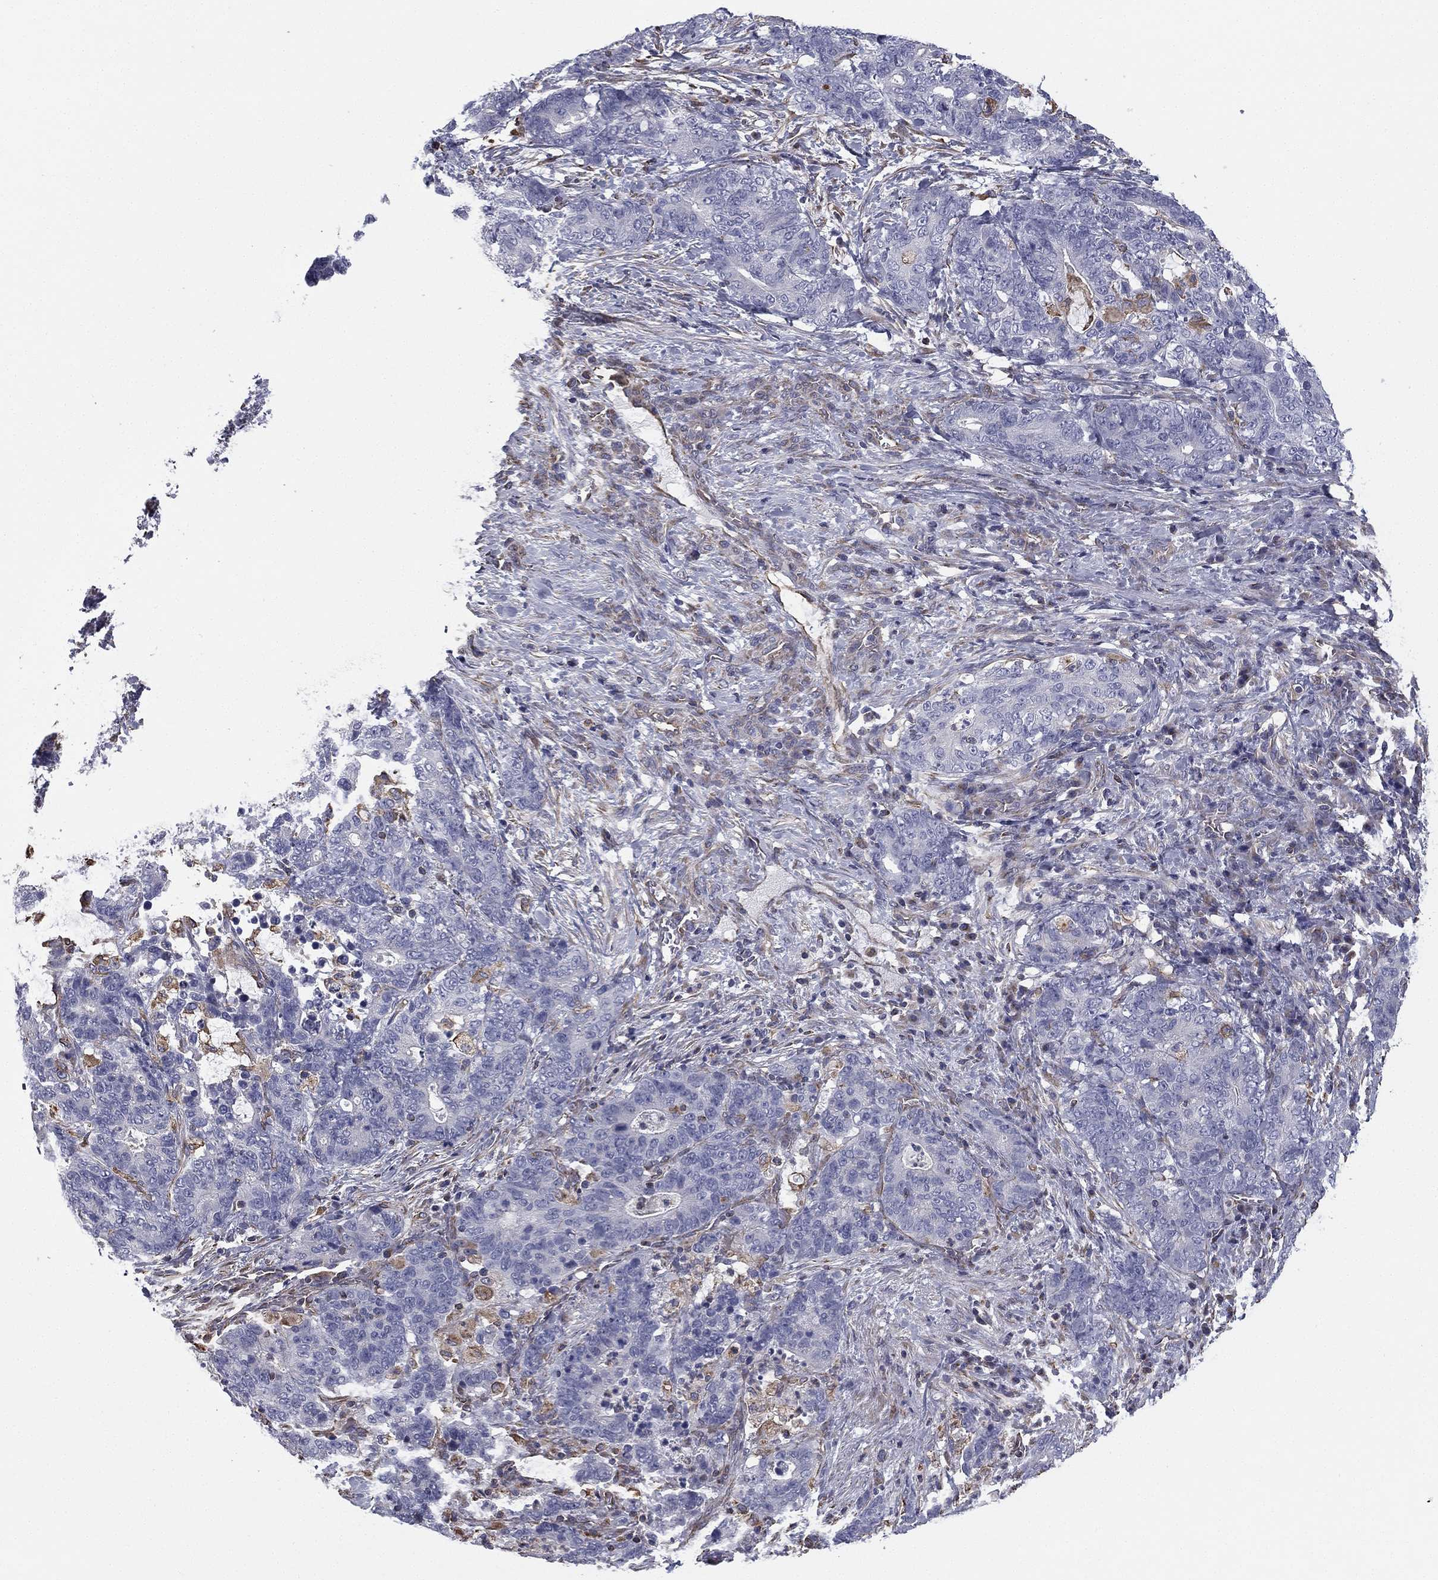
{"staining": {"intensity": "negative", "quantity": "none", "location": "none"}, "tissue": "stomach cancer", "cell_type": "Tumor cells", "image_type": "cancer", "snomed": [{"axis": "morphology", "description": "Normal tissue, NOS"}, {"axis": "morphology", "description": "Adenocarcinoma, NOS"}, {"axis": "topography", "description": "Stomach"}], "caption": "This is an immunohistochemistry (IHC) image of stomach adenocarcinoma. There is no expression in tumor cells.", "gene": "SCUBE1", "patient": {"sex": "female", "age": 64}}